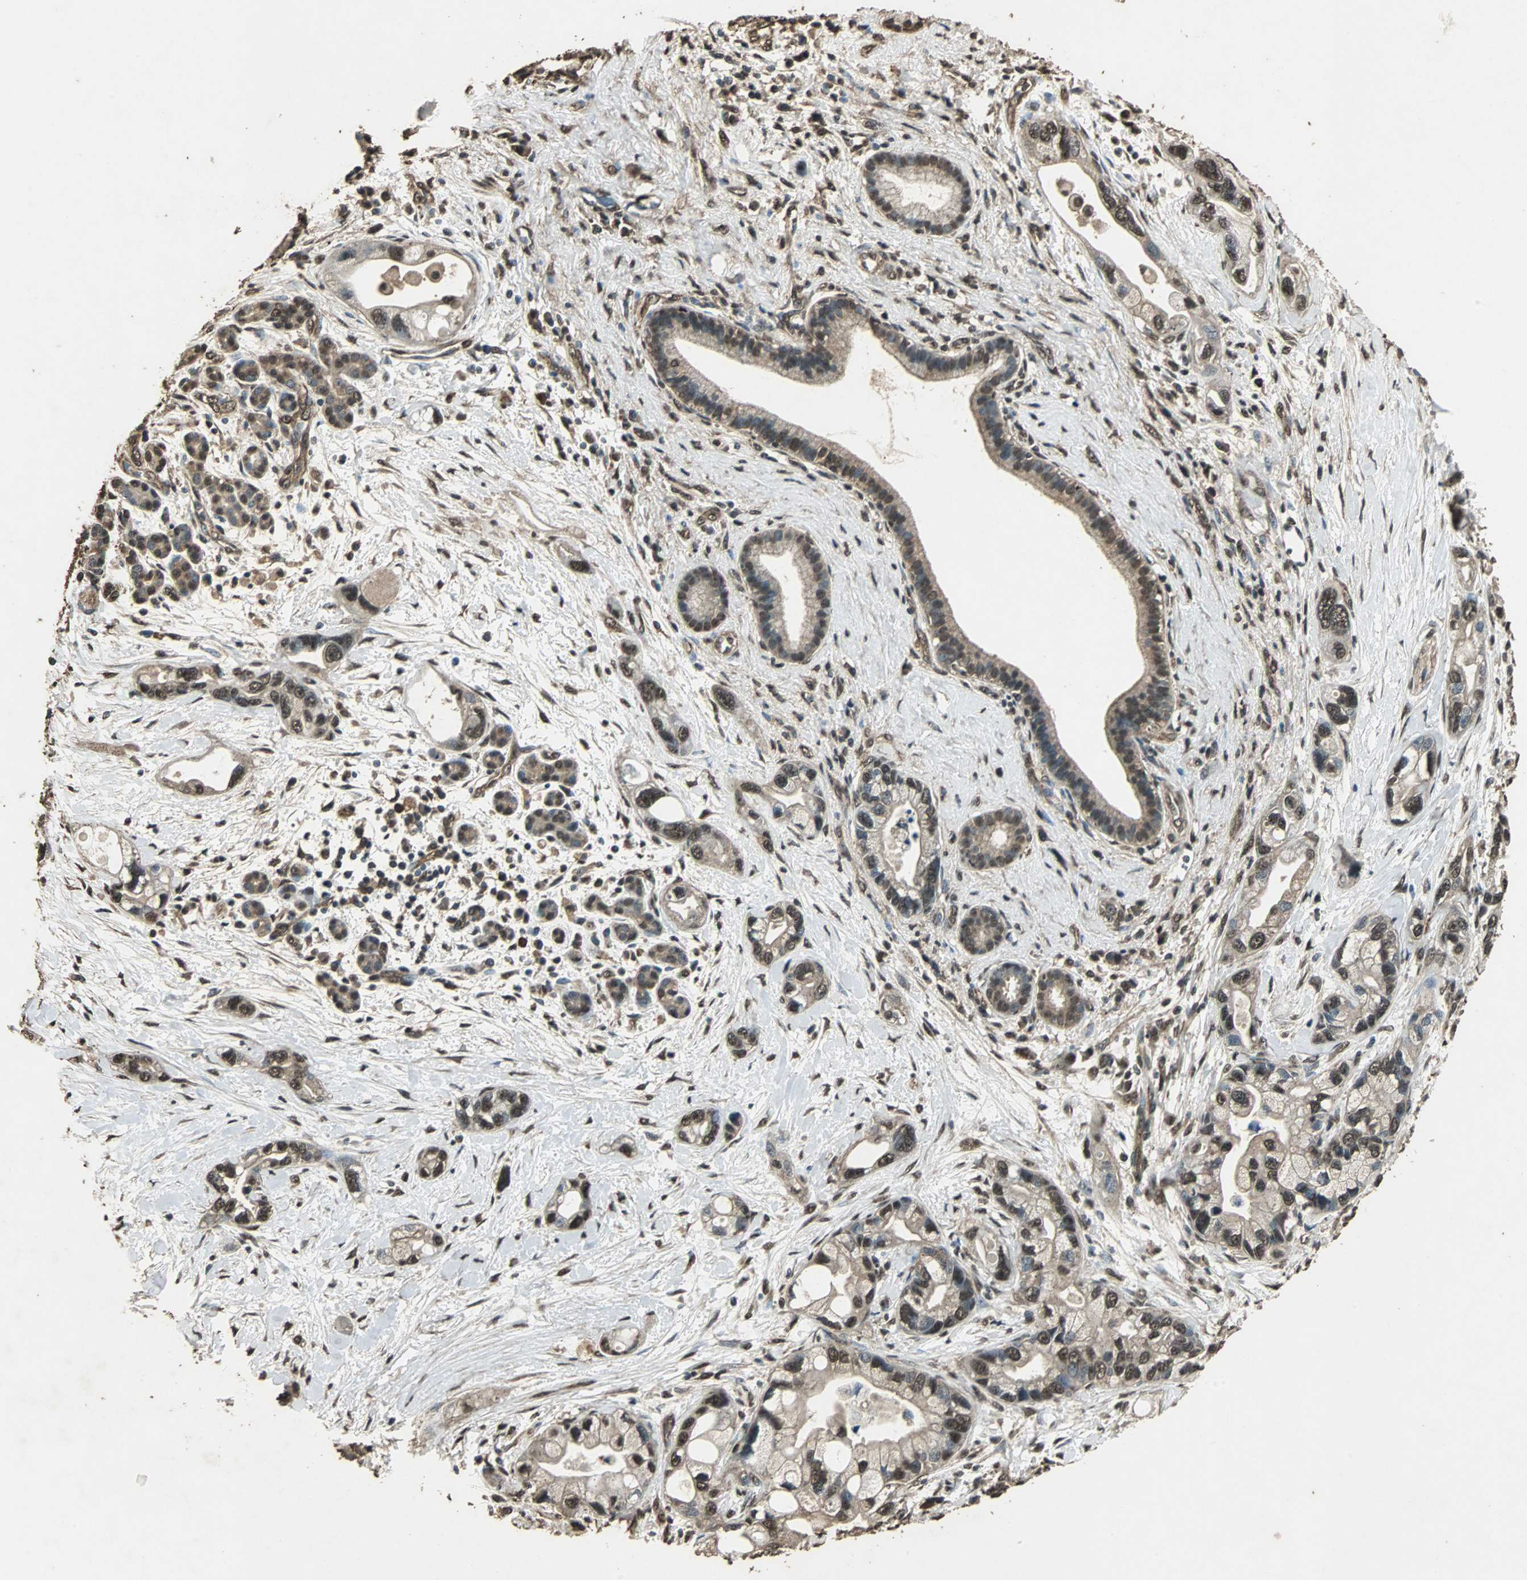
{"staining": {"intensity": "moderate", "quantity": ">75%", "location": "cytoplasmic/membranous,nuclear"}, "tissue": "pancreatic cancer", "cell_type": "Tumor cells", "image_type": "cancer", "snomed": [{"axis": "morphology", "description": "Adenocarcinoma, NOS"}, {"axis": "topography", "description": "Pancreas"}], "caption": "Pancreatic adenocarcinoma was stained to show a protein in brown. There is medium levels of moderate cytoplasmic/membranous and nuclear expression in approximately >75% of tumor cells. (brown staining indicates protein expression, while blue staining denotes nuclei).", "gene": "PPP1R13B", "patient": {"sex": "female", "age": 77}}